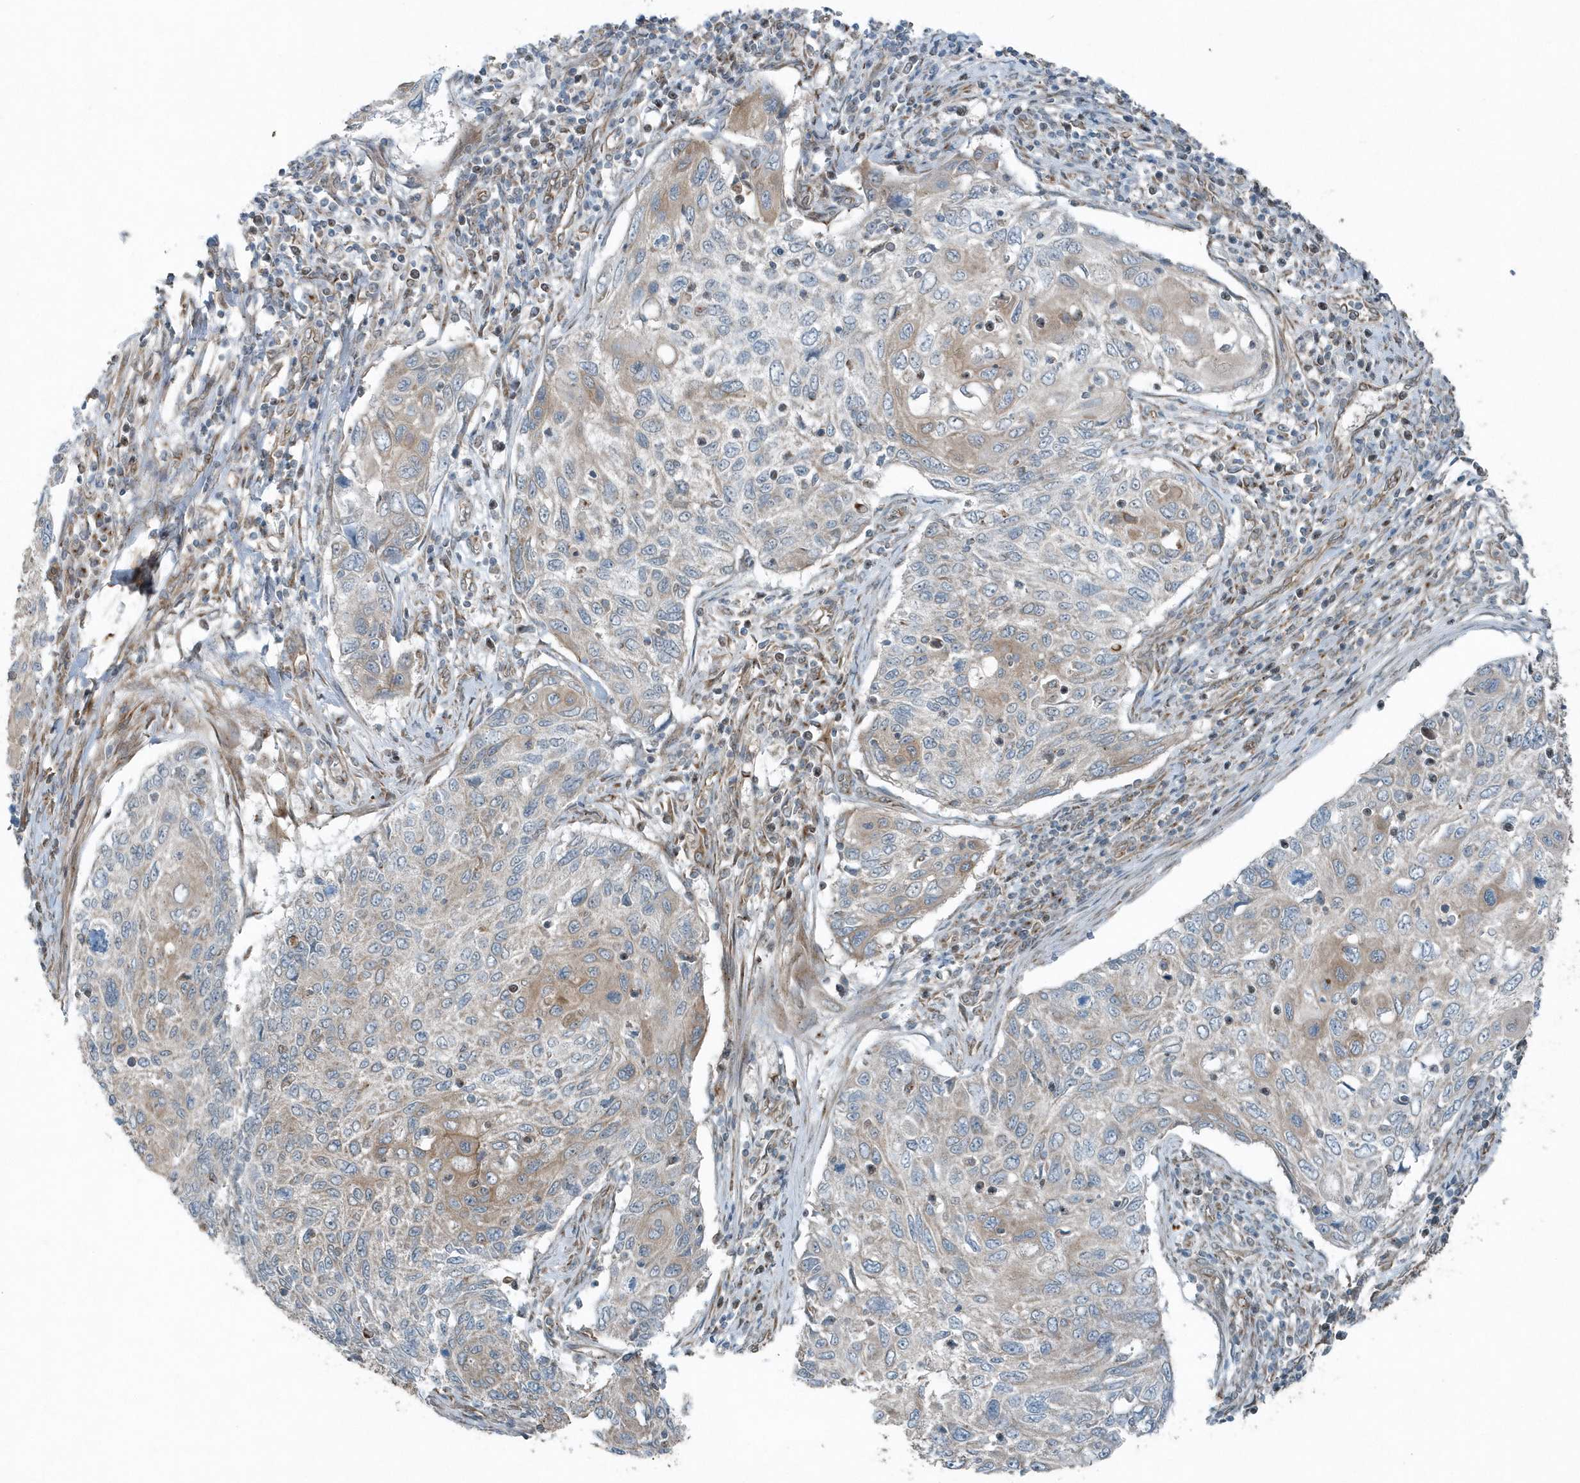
{"staining": {"intensity": "moderate", "quantity": "<25%", "location": "cytoplasmic/membranous"}, "tissue": "cervical cancer", "cell_type": "Tumor cells", "image_type": "cancer", "snomed": [{"axis": "morphology", "description": "Squamous cell carcinoma, NOS"}, {"axis": "topography", "description": "Cervix"}], "caption": "DAB (3,3'-diaminobenzidine) immunohistochemical staining of human cervical squamous cell carcinoma demonstrates moderate cytoplasmic/membranous protein positivity in approximately <25% of tumor cells. The staining was performed using DAB, with brown indicating positive protein expression. Nuclei are stained blue with hematoxylin.", "gene": "GCC2", "patient": {"sex": "female", "age": 70}}